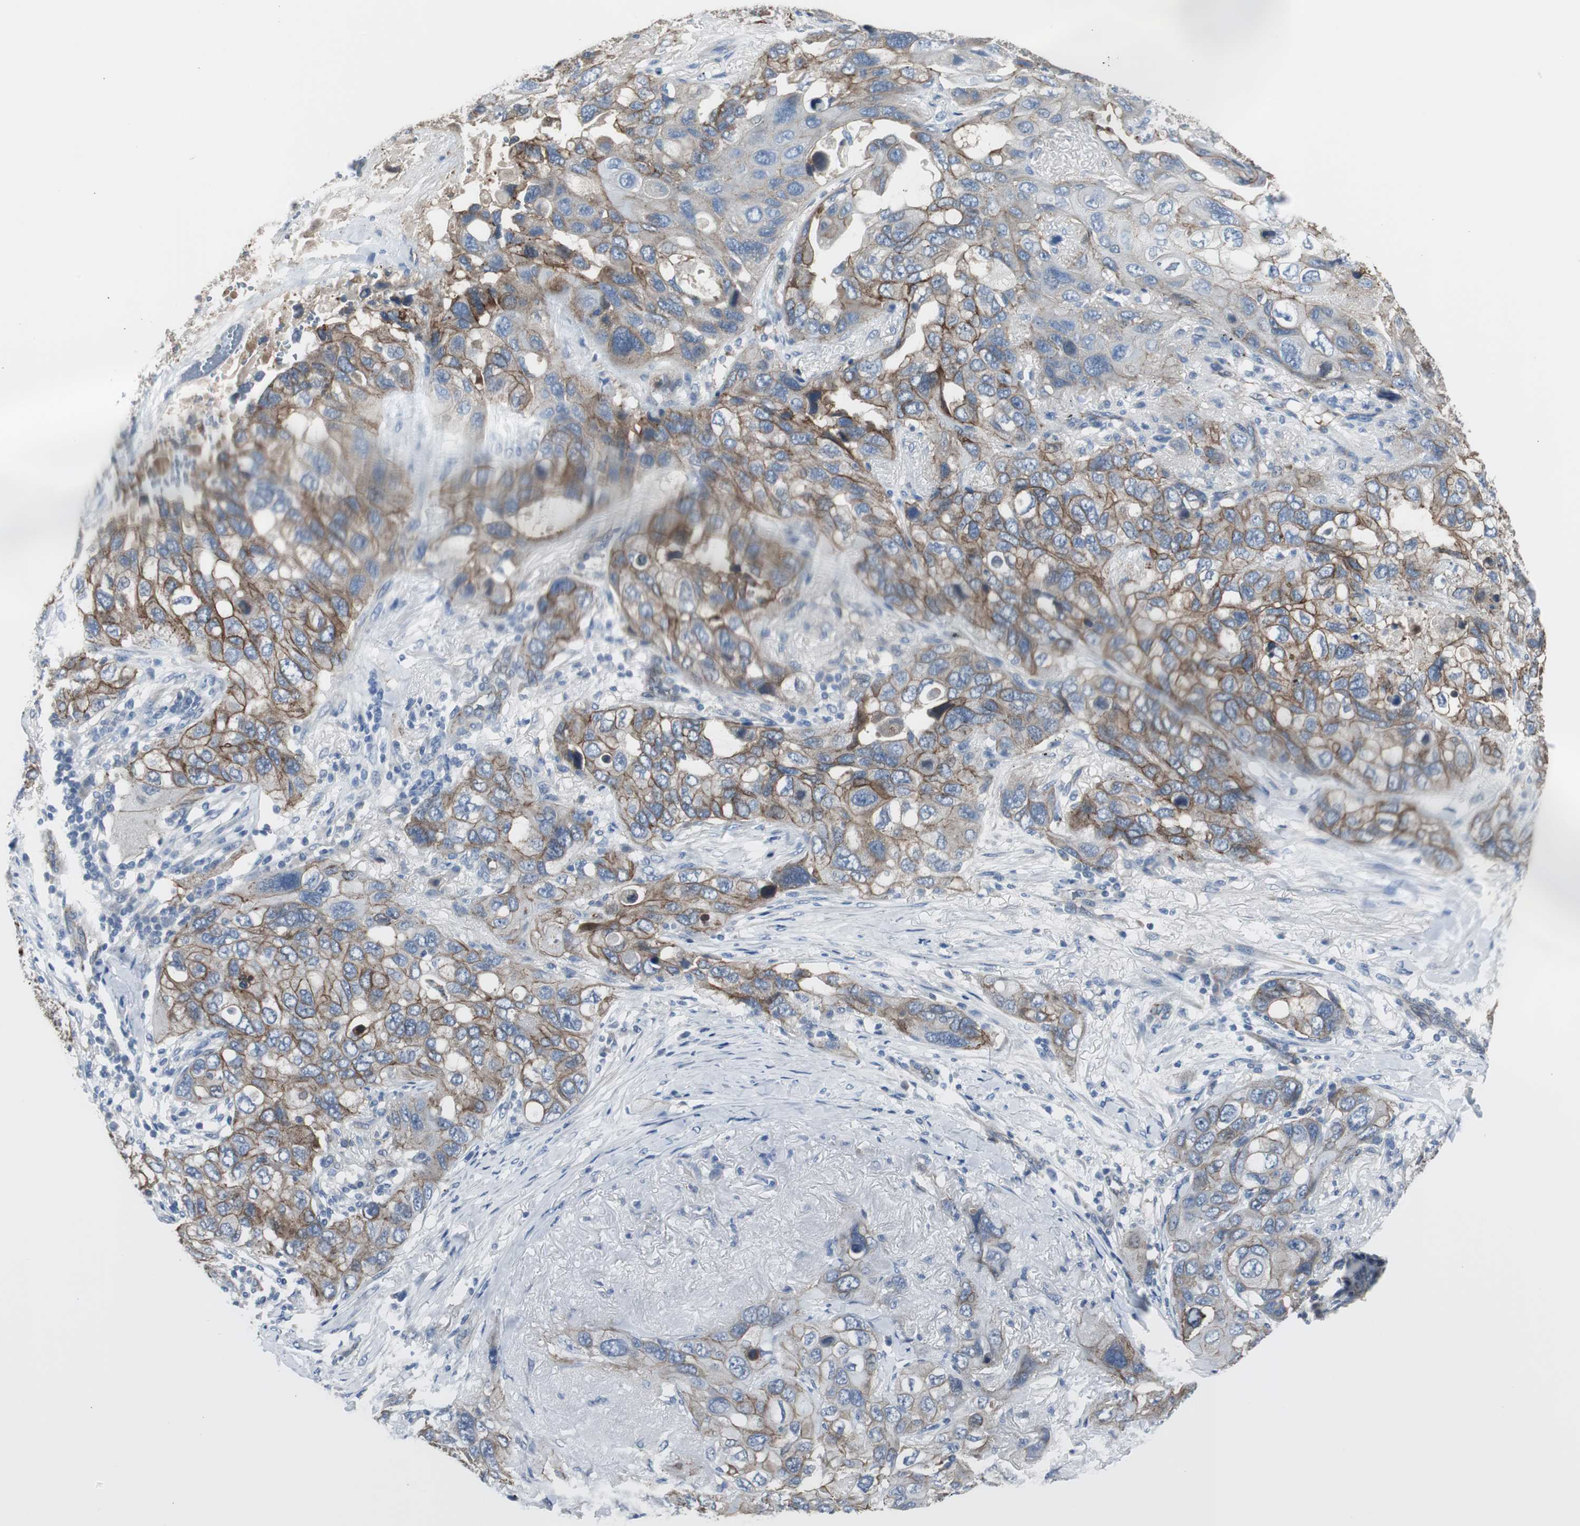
{"staining": {"intensity": "moderate", "quantity": ">75%", "location": "cytoplasmic/membranous"}, "tissue": "lung cancer", "cell_type": "Tumor cells", "image_type": "cancer", "snomed": [{"axis": "morphology", "description": "Squamous cell carcinoma, NOS"}, {"axis": "topography", "description": "Lung"}], "caption": "The photomicrograph displays a brown stain indicating the presence of a protein in the cytoplasmic/membranous of tumor cells in lung cancer (squamous cell carcinoma).", "gene": "STXBP4", "patient": {"sex": "female", "age": 73}}